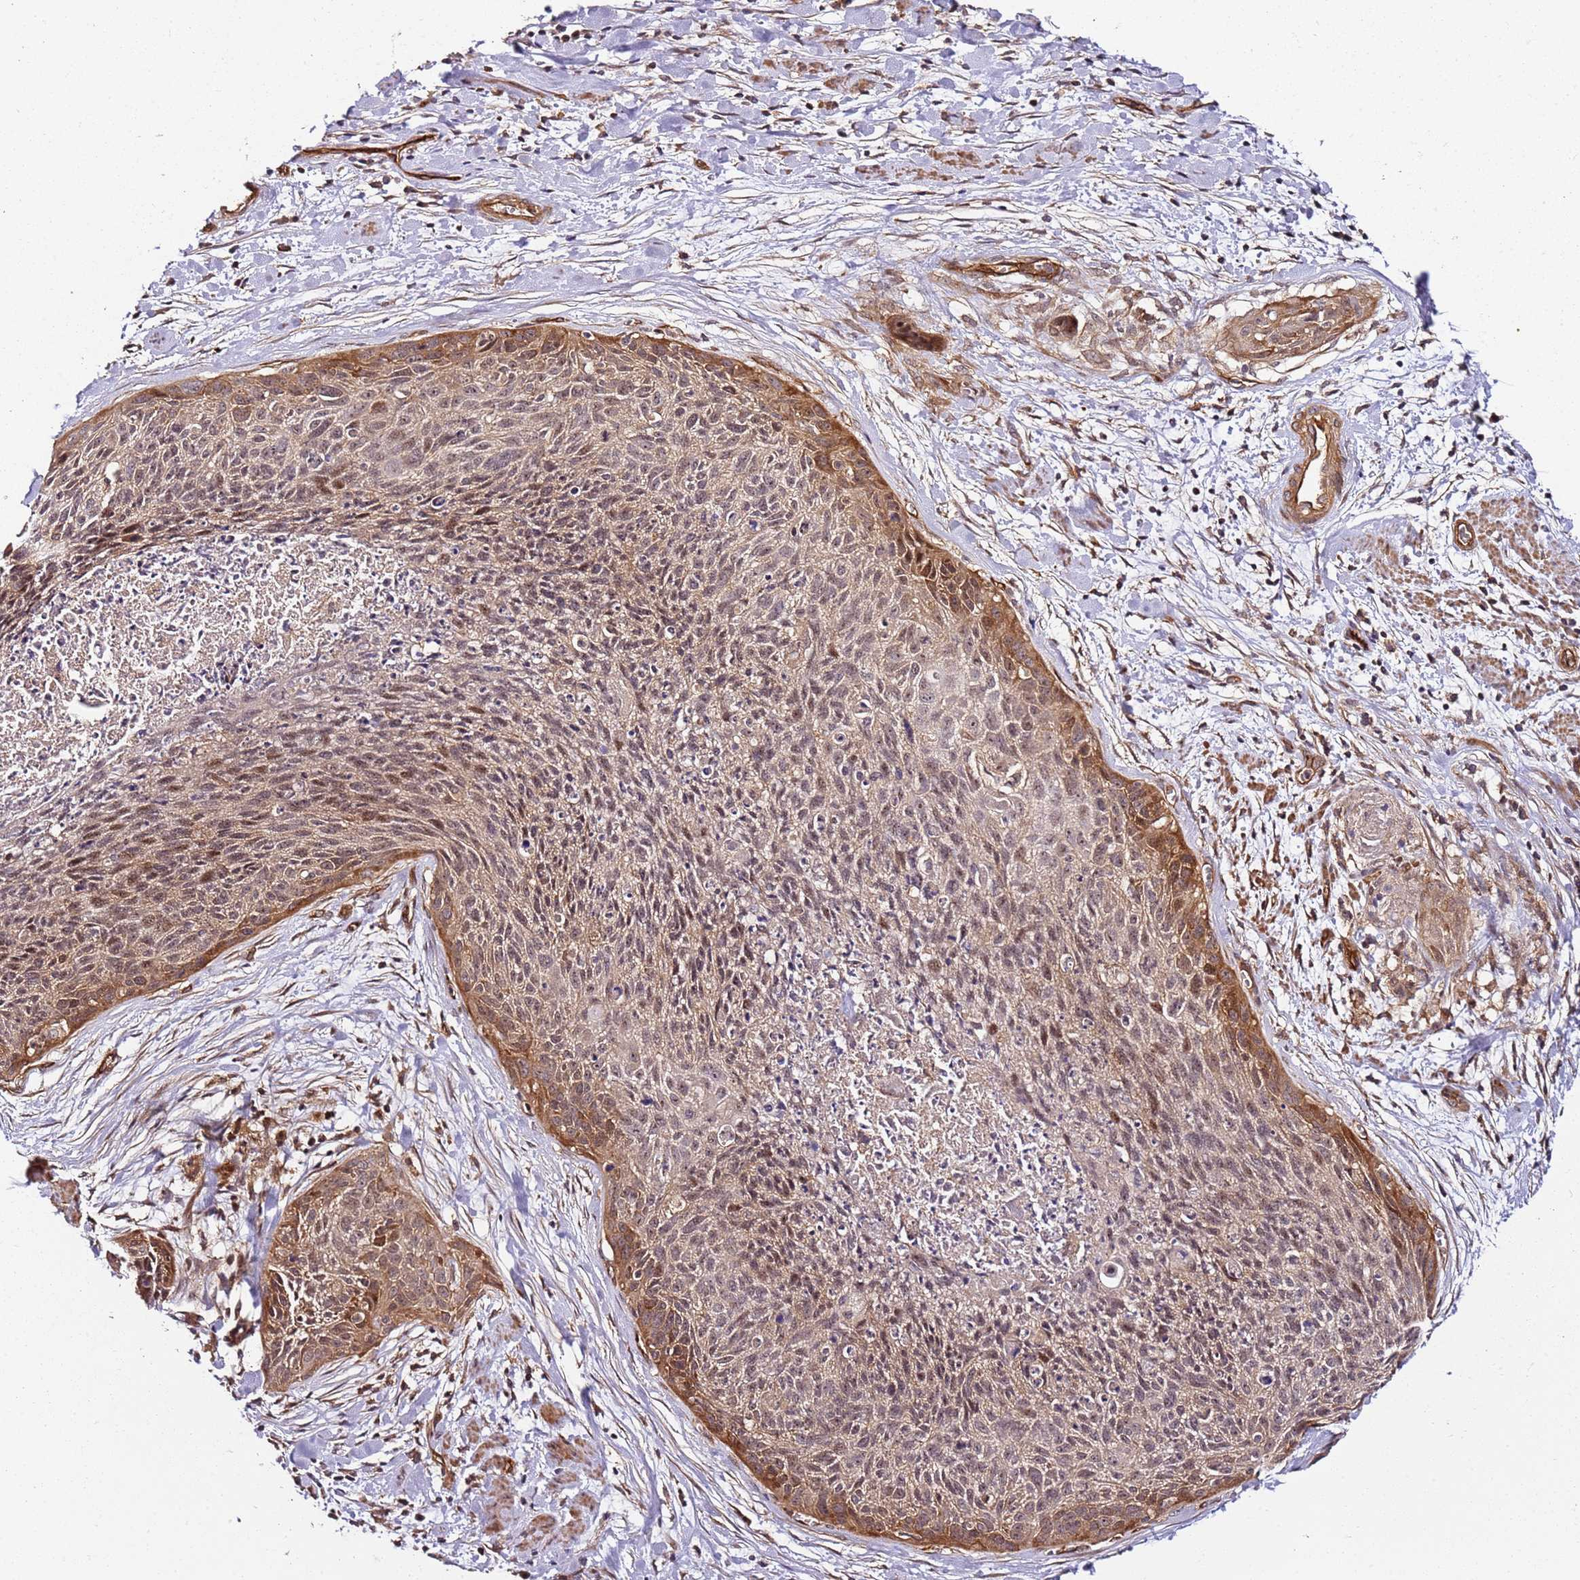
{"staining": {"intensity": "weak", "quantity": ">75%", "location": "cytoplasmic/membranous,nuclear"}, "tissue": "cervical cancer", "cell_type": "Tumor cells", "image_type": "cancer", "snomed": [{"axis": "morphology", "description": "Squamous cell carcinoma, NOS"}, {"axis": "topography", "description": "Cervix"}], "caption": "Protein positivity by IHC displays weak cytoplasmic/membranous and nuclear expression in approximately >75% of tumor cells in cervical squamous cell carcinoma. (IHC, brightfield microscopy, high magnification).", "gene": "CCNYL1", "patient": {"sex": "female", "age": 55}}